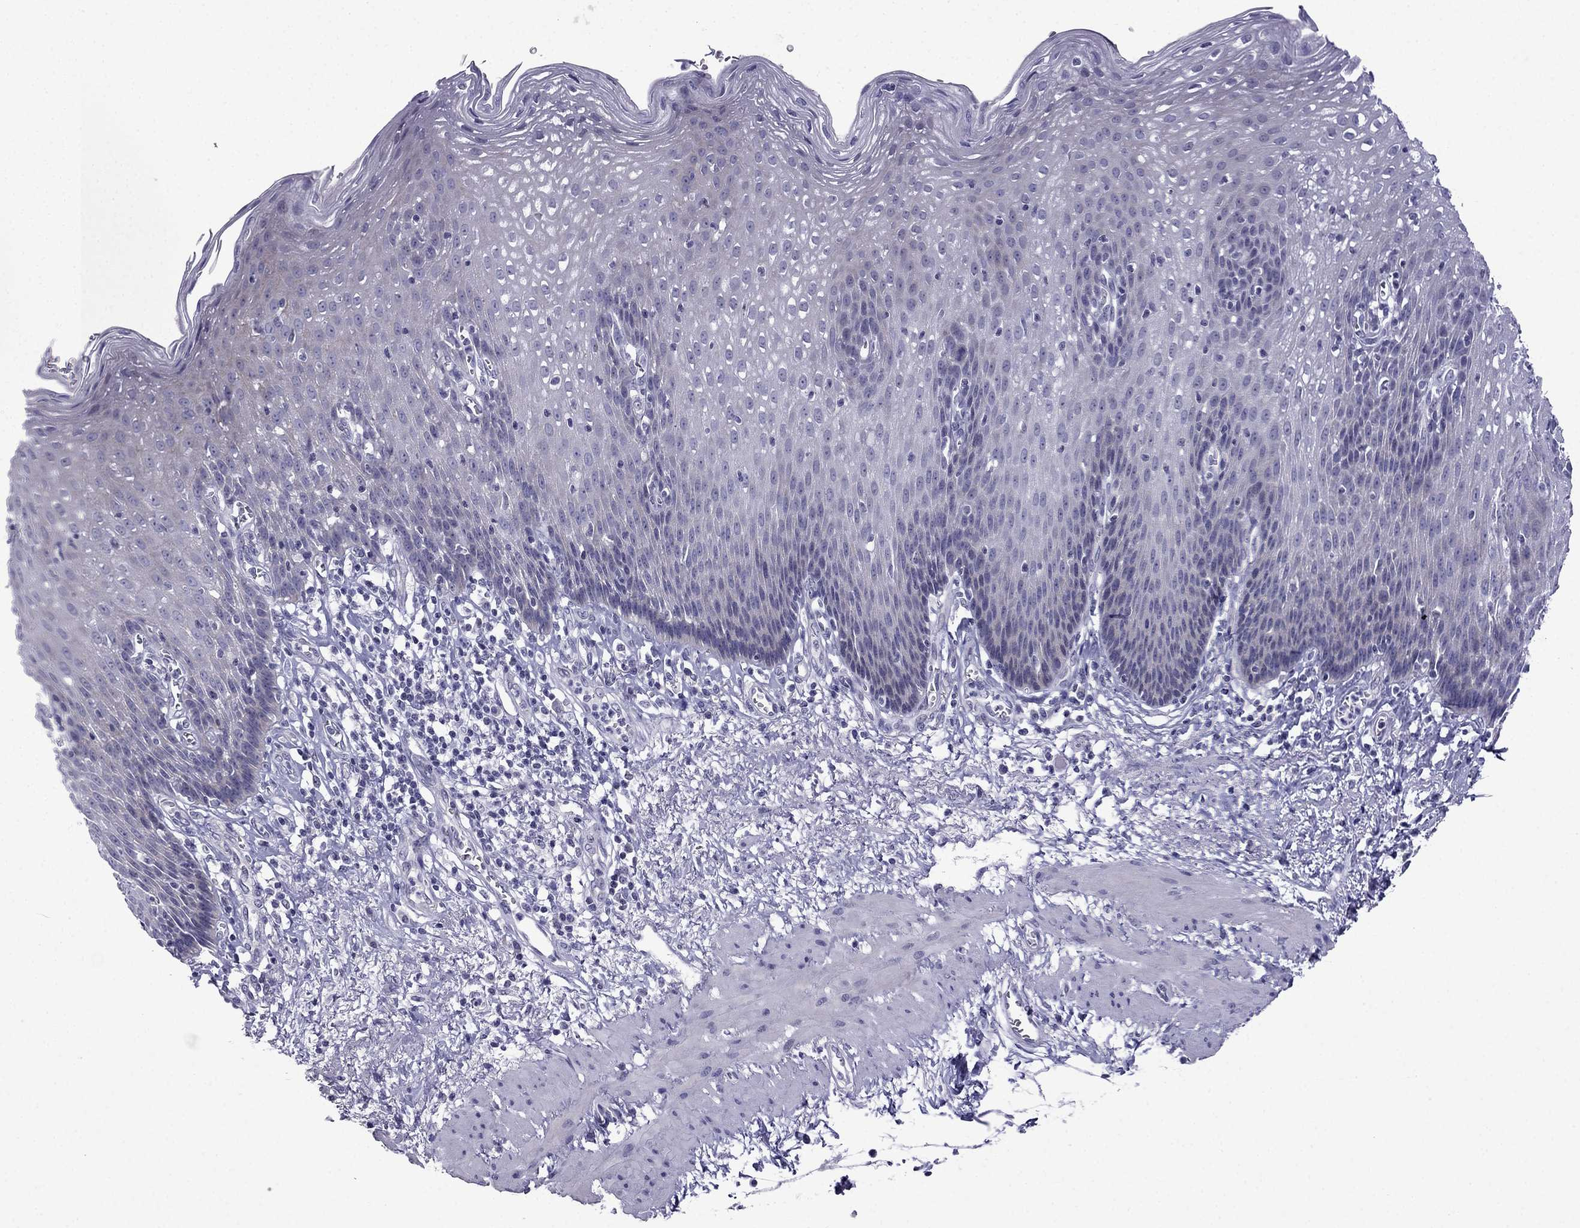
{"staining": {"intensity": "negative", "quantity": "none", "location": "none"}, "tissue": "esophagus", "cell_type": "Squamous epithelial cells", "image_type": "normal", "snomed": [{"axis": "morphology", "description": "Normal tissue, NOS"}, {"axis": "topography", "description": "Esophagus"}], "caption": "This is a photomicrograph of IHC staining of unremarkable esophagus, which shows no expression in squamous epithelial cells.", "gene": "POM121L12", "patient": {"sex": "male", "age": 57}}